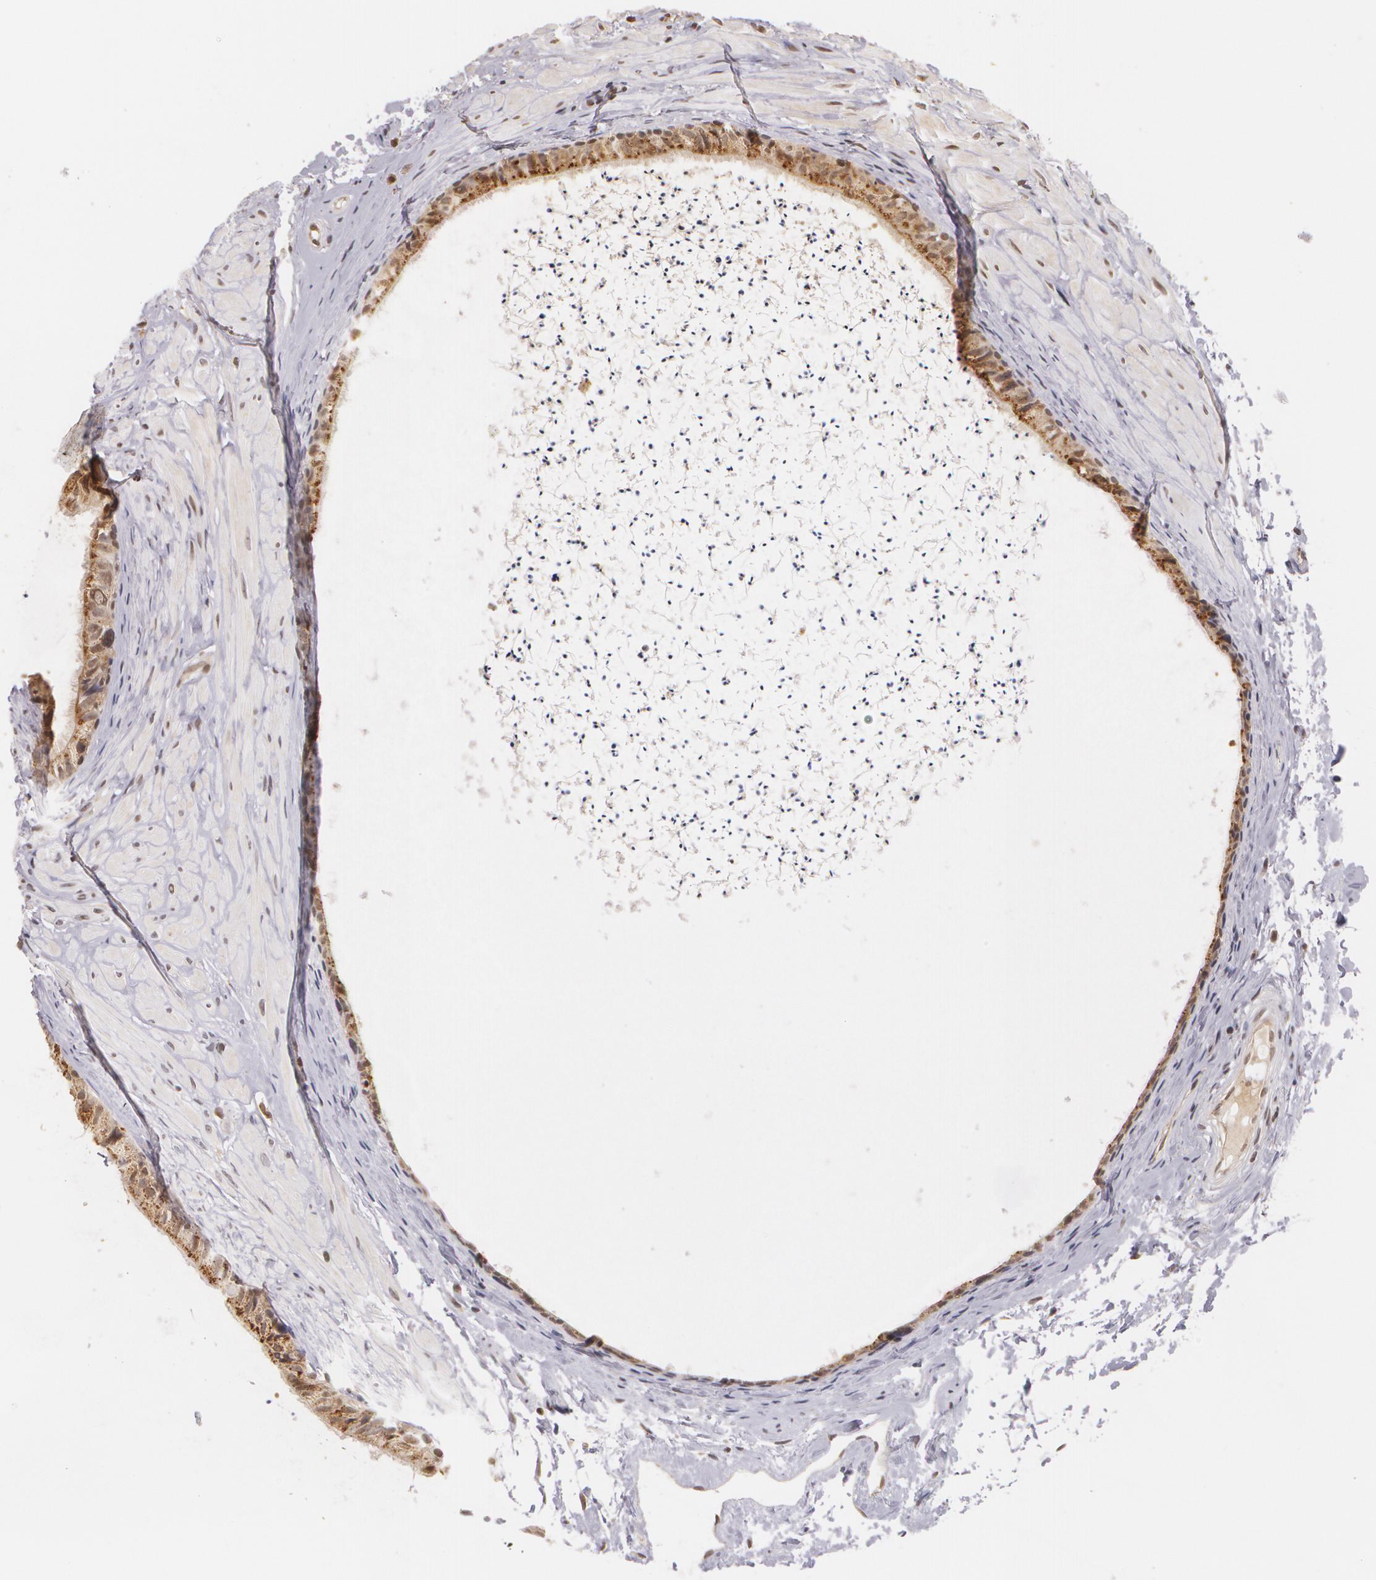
{"staining": {"intensity": "moderate", "quantity": ">75%", "location": "cytoplasmic/membranous,nuclear"}, "tissue": "epididymis", "cell_type": "Glandular cells", "image_type": "normal", "snomed": [{"axis": "morphology", "description": "Normal tissue, NOS"}, {"axis": "topography", "description": "Epididymis"}], "caption": "Glandular cells demonstrate medium levels of moderate cytoplasmic/membranous,nuclear expression in about >75% of cells in normal human epididymis.", "gene": "VAV3", "patient": {"sex": "male", "age": 77}}